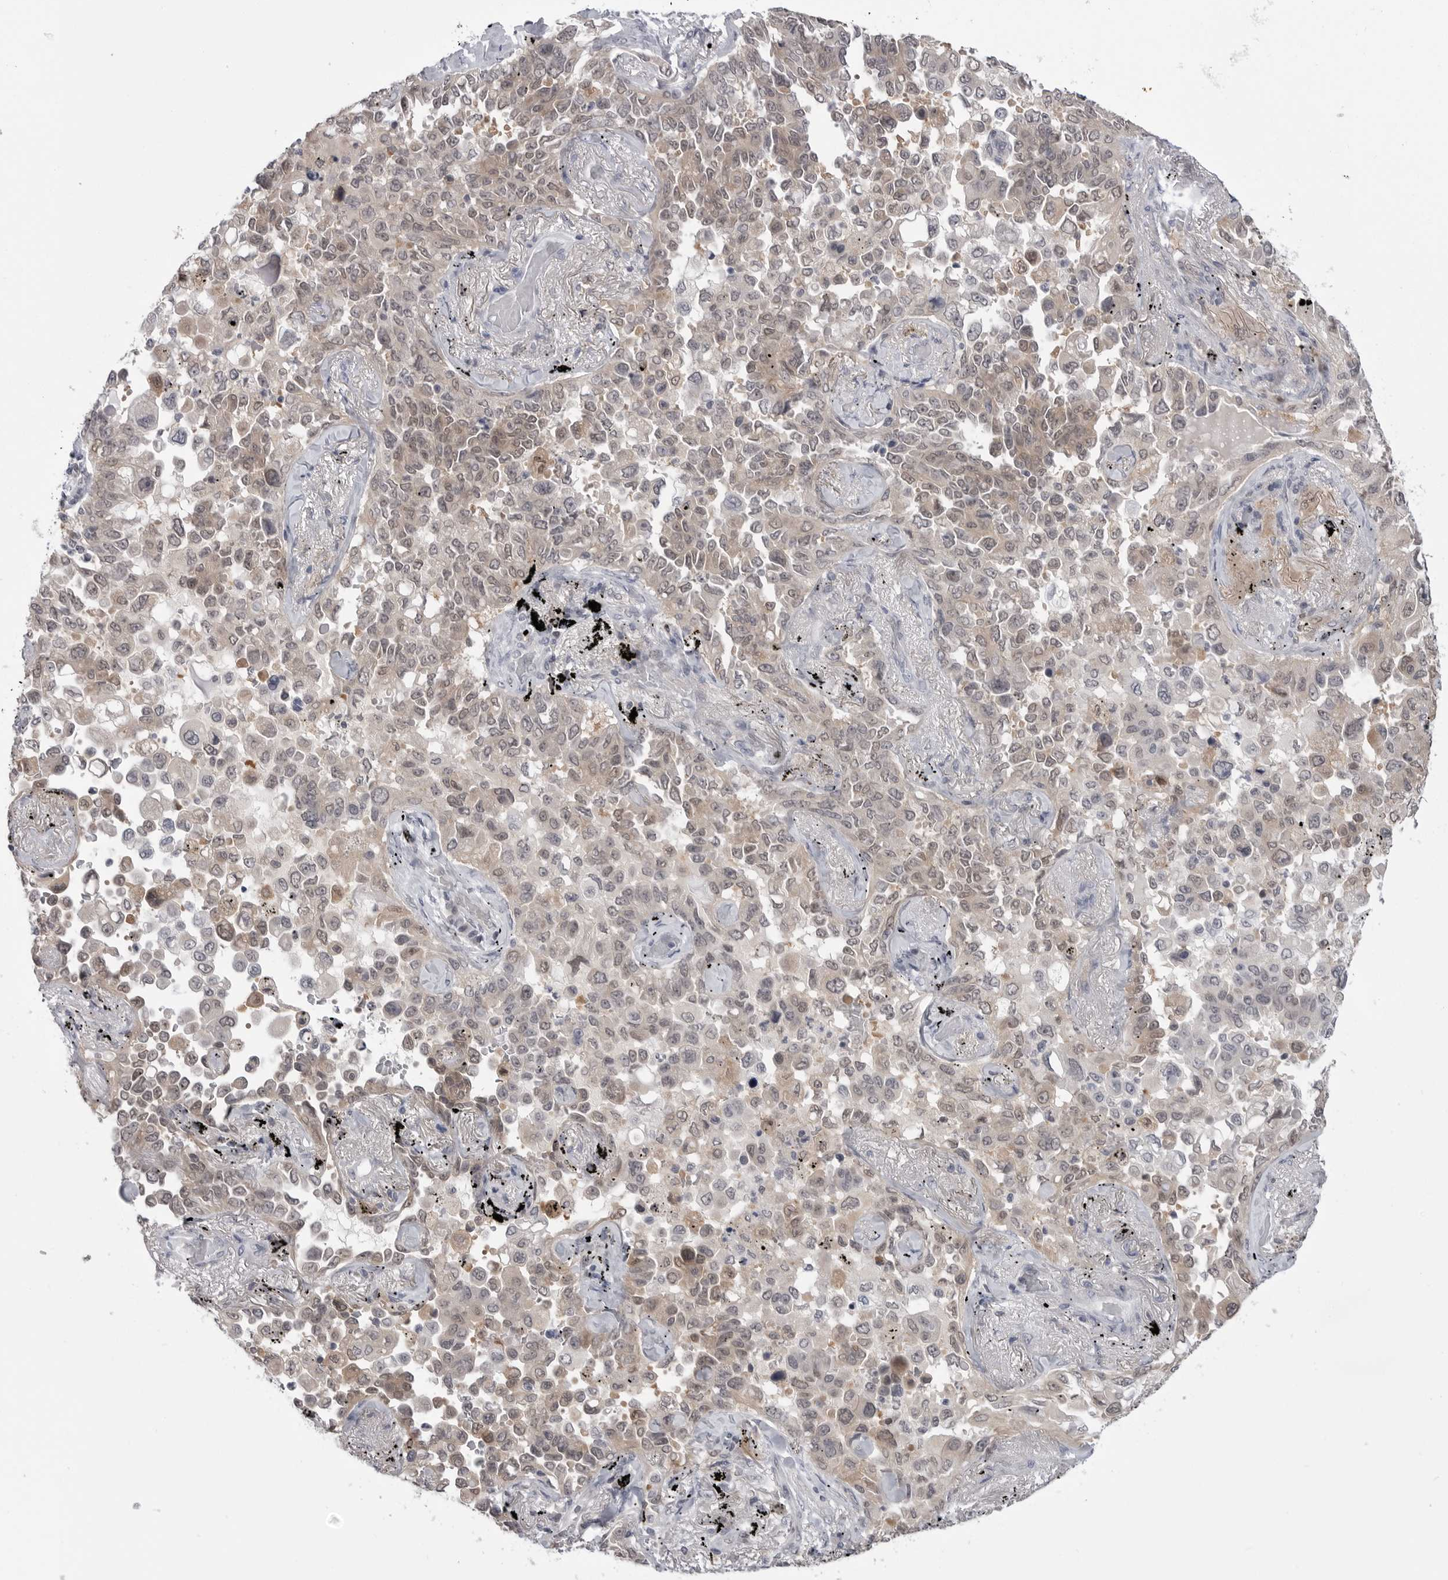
{"staining": {"intensity": "weak", "quantity": ">75%", "location": "cytoplasmic/membranous,nuclear"}, "tissue": "lung cancer", "cell_type": "Tumor cells", "image_type": "cancer", "snomed": [{"axis": "morphology", "description": "Adenocarcinoma, NOS"}, {"axis": "topography", "description": "Lung"}], "caption": "Immunohistochemistry (IHC) image of human lung adenocarcinoma stained for a protein (brown), which shows low levels of weak cytoplasmic/membranous and nuclear expression in about >75% of tumor cells.", "gene": "PNPO", "patient": {"sex": "female", "age": 67}}